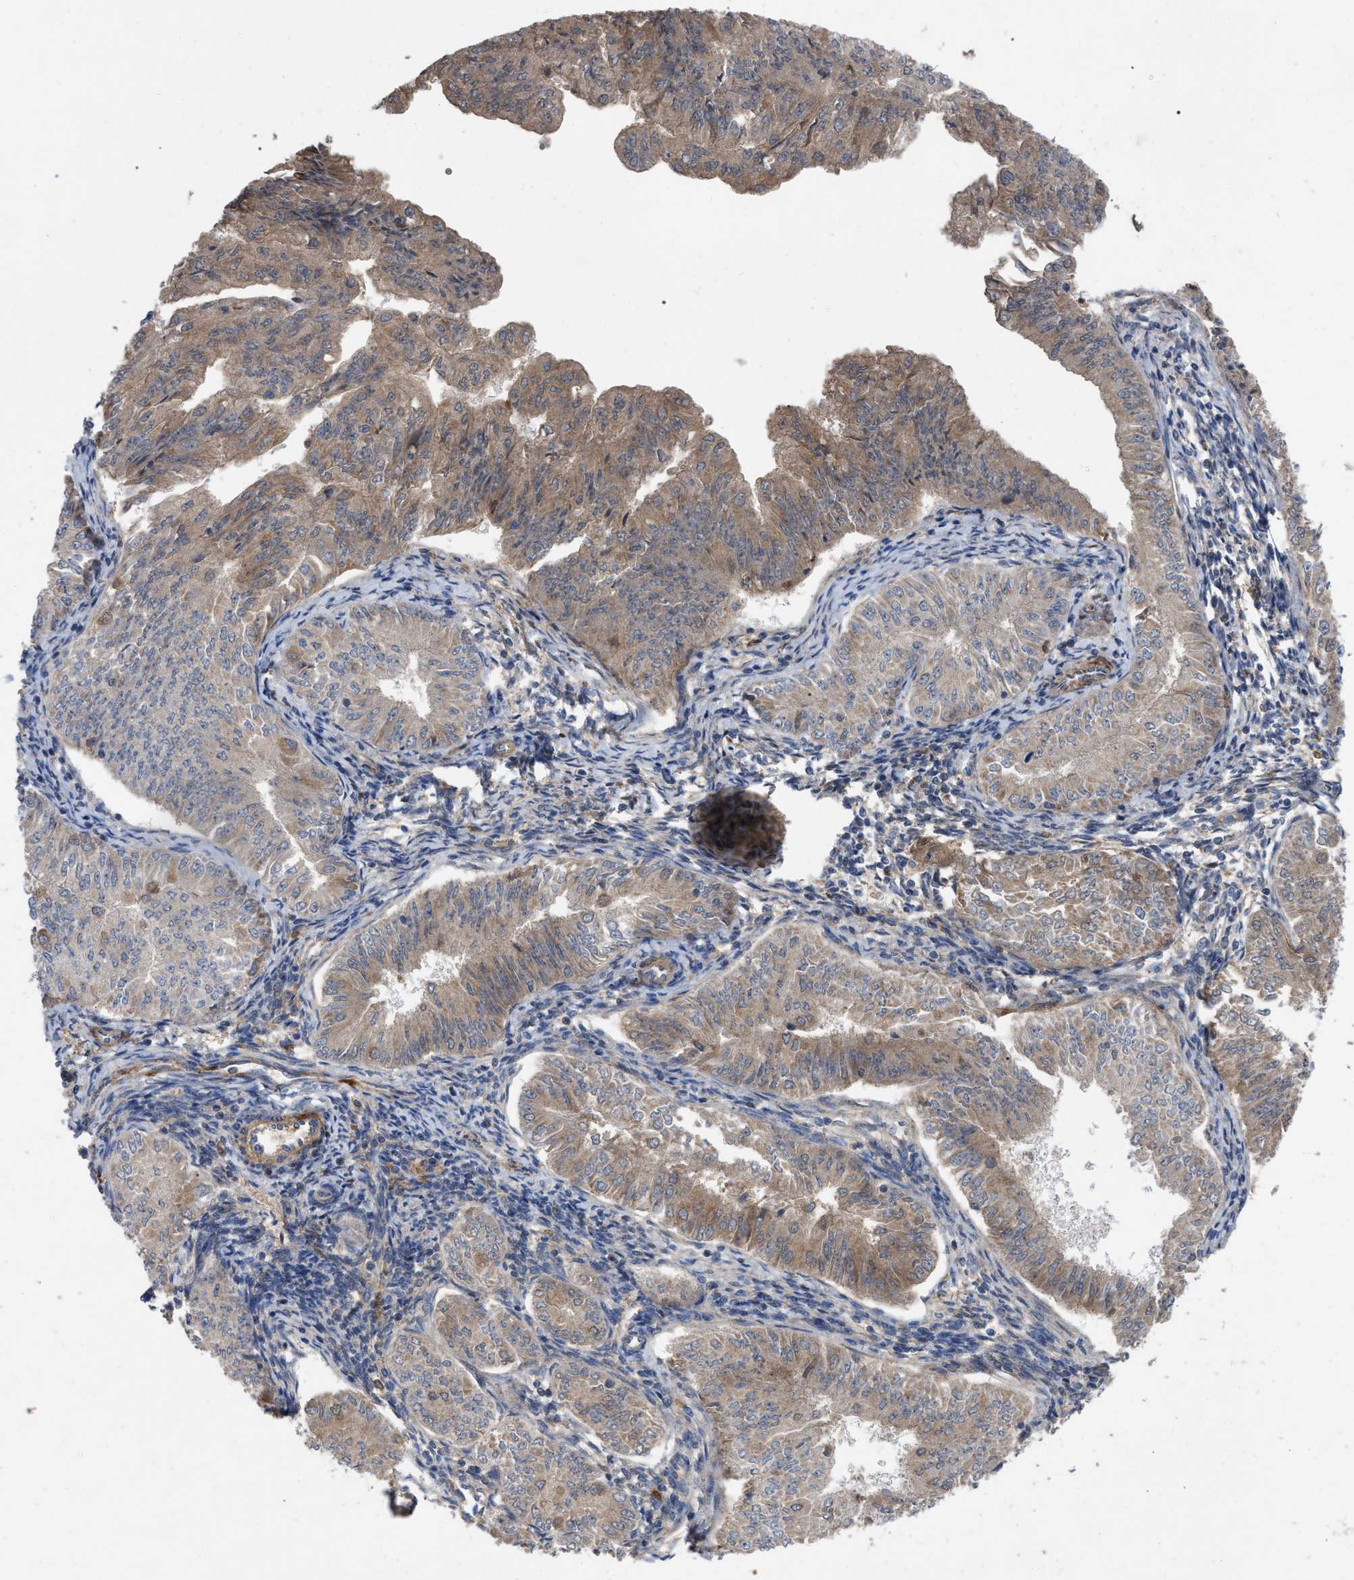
{"staining": {"intensity": "weak", "quantity": "25%-75%", "location": "cytoplasmic/membranous"}, "tissue": "endometrial cancer", "cell_type": "Tumor cells", "image_type": "cancer", "snomed": [{"axis": "morphology", "description": "Normal tissue, NOS"}, {"axis": "morphology", "description": "Adenocarcinoma, NOS"}, {"axis": "topography", "description": "Endometrium"}], "caption": "Human adenocarcinoma (endometrial) stained for a protein (brown) reveals weak cytoplasmic/membranous positive positivity in approximately 25%-75% of tumor cells.", "gene": "RABEP1", "patient": {"sex": "female", "age": 53}}